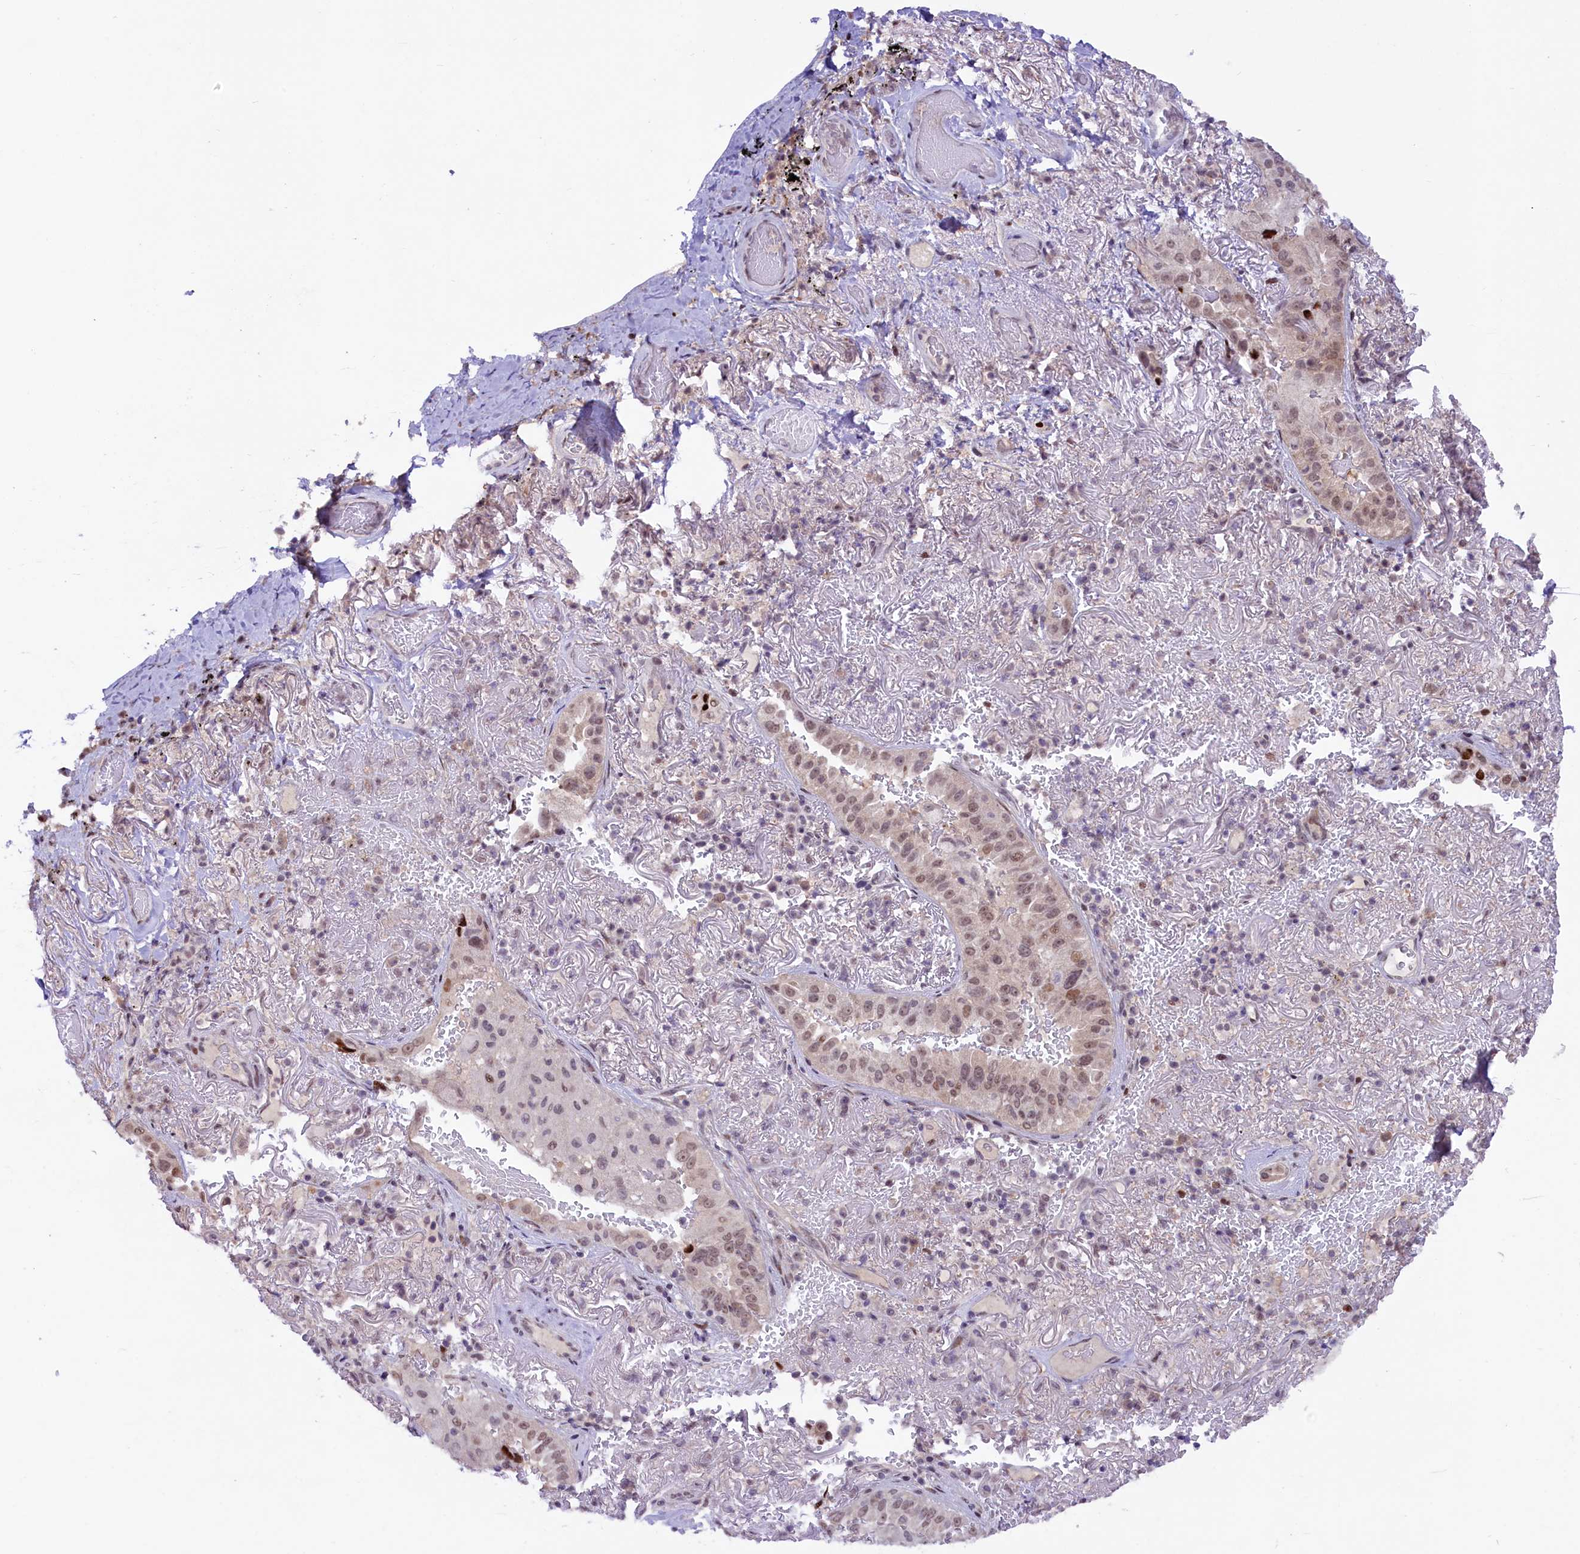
{"staining": {"intensity": "moderate", "quantity": ">75%", "location": "nuclear"}, "tissue": "lung cancer", "cell_type": "Tumor cells", "image_type": "cancer", "snomed": [{"axis": "morphology", "description": "Adenocarcinoma, NOS"}, {"axis": "topography", "description": "Lung"}], "caption": "A micrograph showing moderate nuclear staining in about >75% of tumor cells in lung adenocarcinoma, as visualized by brown immunohistochemical staining.", "gene": "ANKS3", "patient": {"sex": "female", "age": 69}}